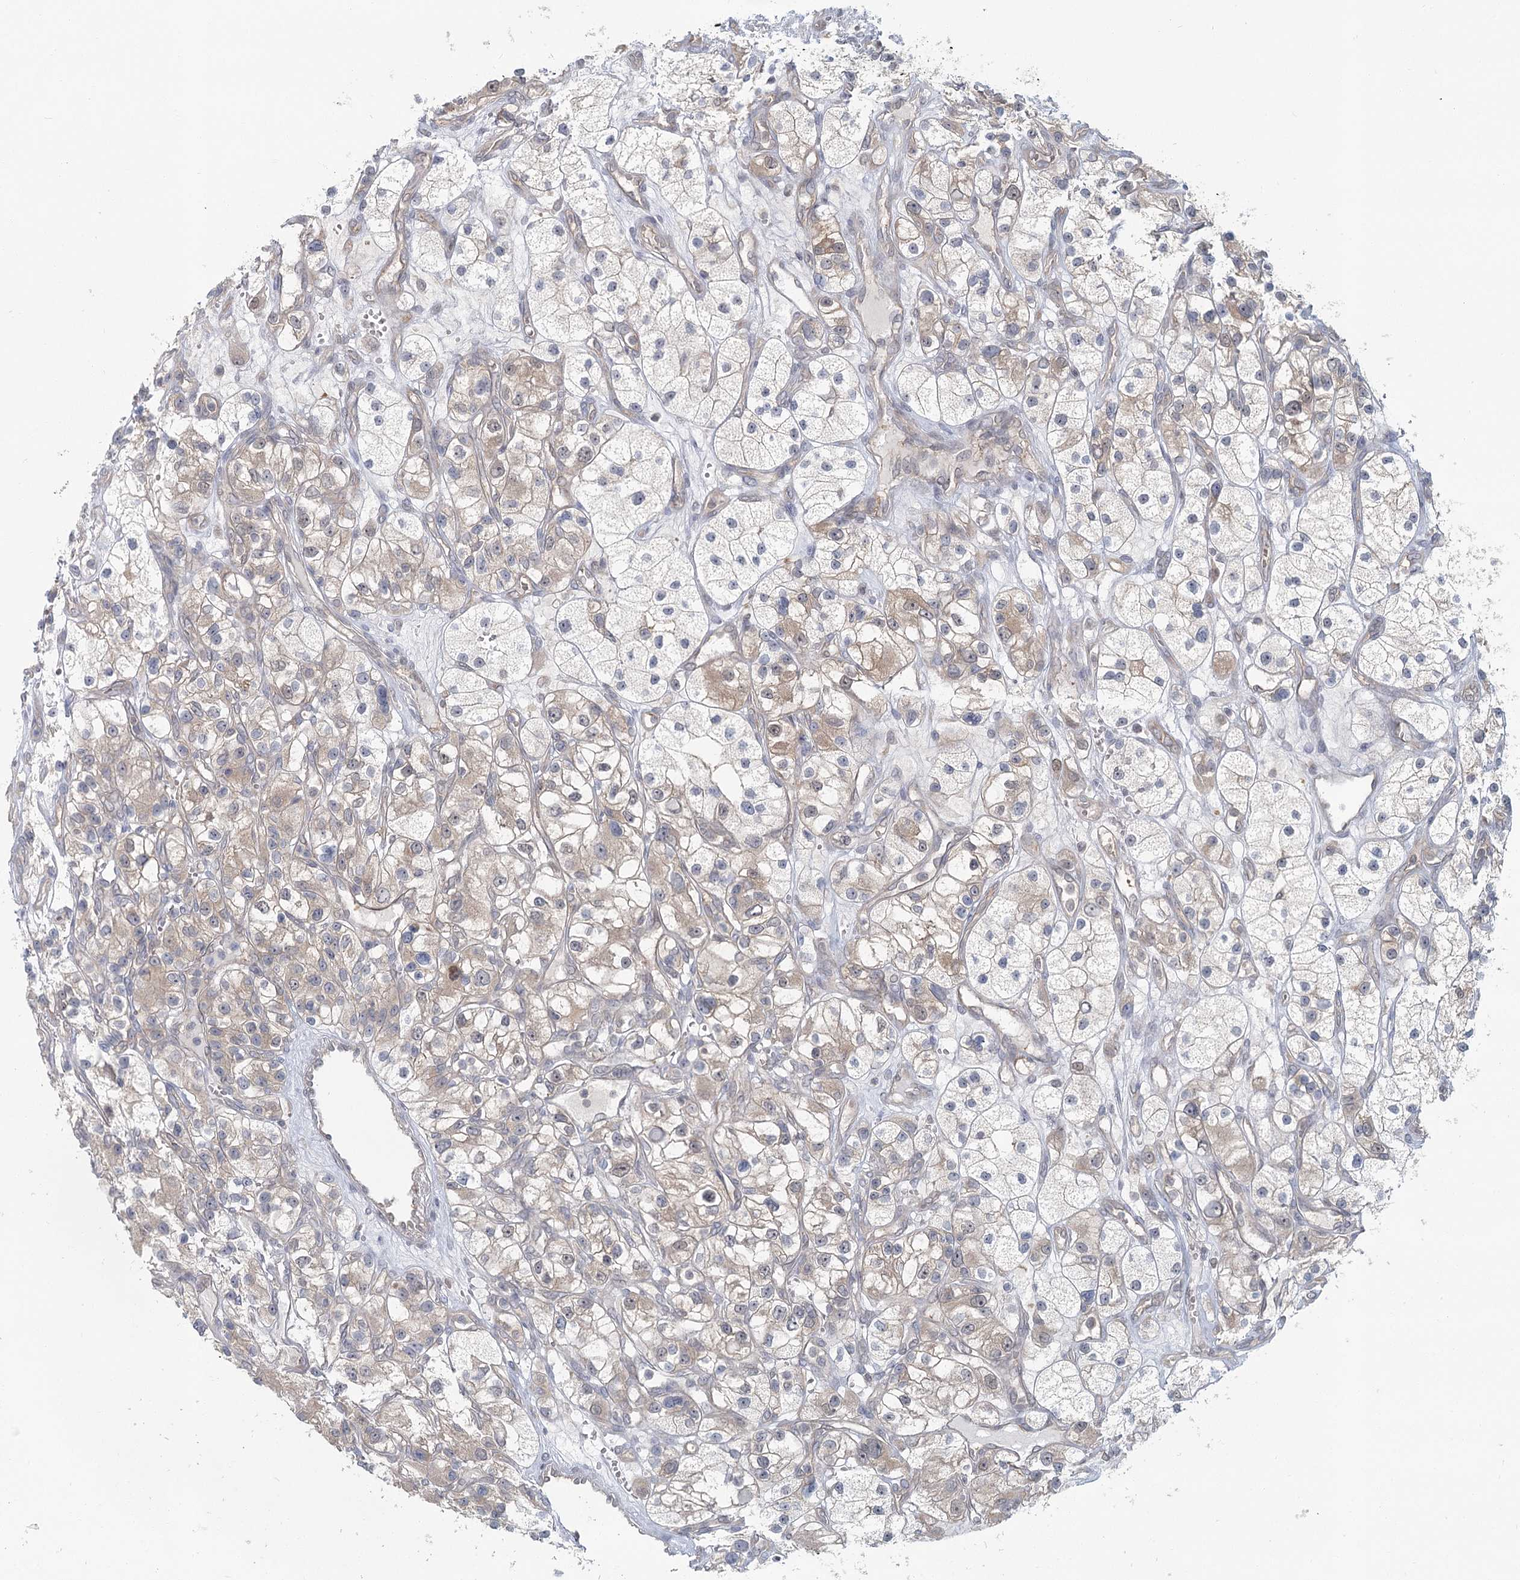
{"staining": {"intensity": "weak", "quantity": "25%-75%", "location": "cytoplasmic/membranous"}, "tissue": "renal cancer", "cell_type": "Tumor cells", "image_type": "cancer", "snomed": [{"axis": "morphology", "description": "Adenocarcinoma, NOS"}, {"axis": "topography", "description": "Kidney"}], "caption": "IHC (DAB (3,3'-diaminobenzidine)) staining of renal adenocarcinoma demonstrates weak cytoplasmic/membranous protein expression in approximately 25%-75% of tumor cells.", "gene": "THNSL1", "patient": {"sex": "female", "age": 57}}